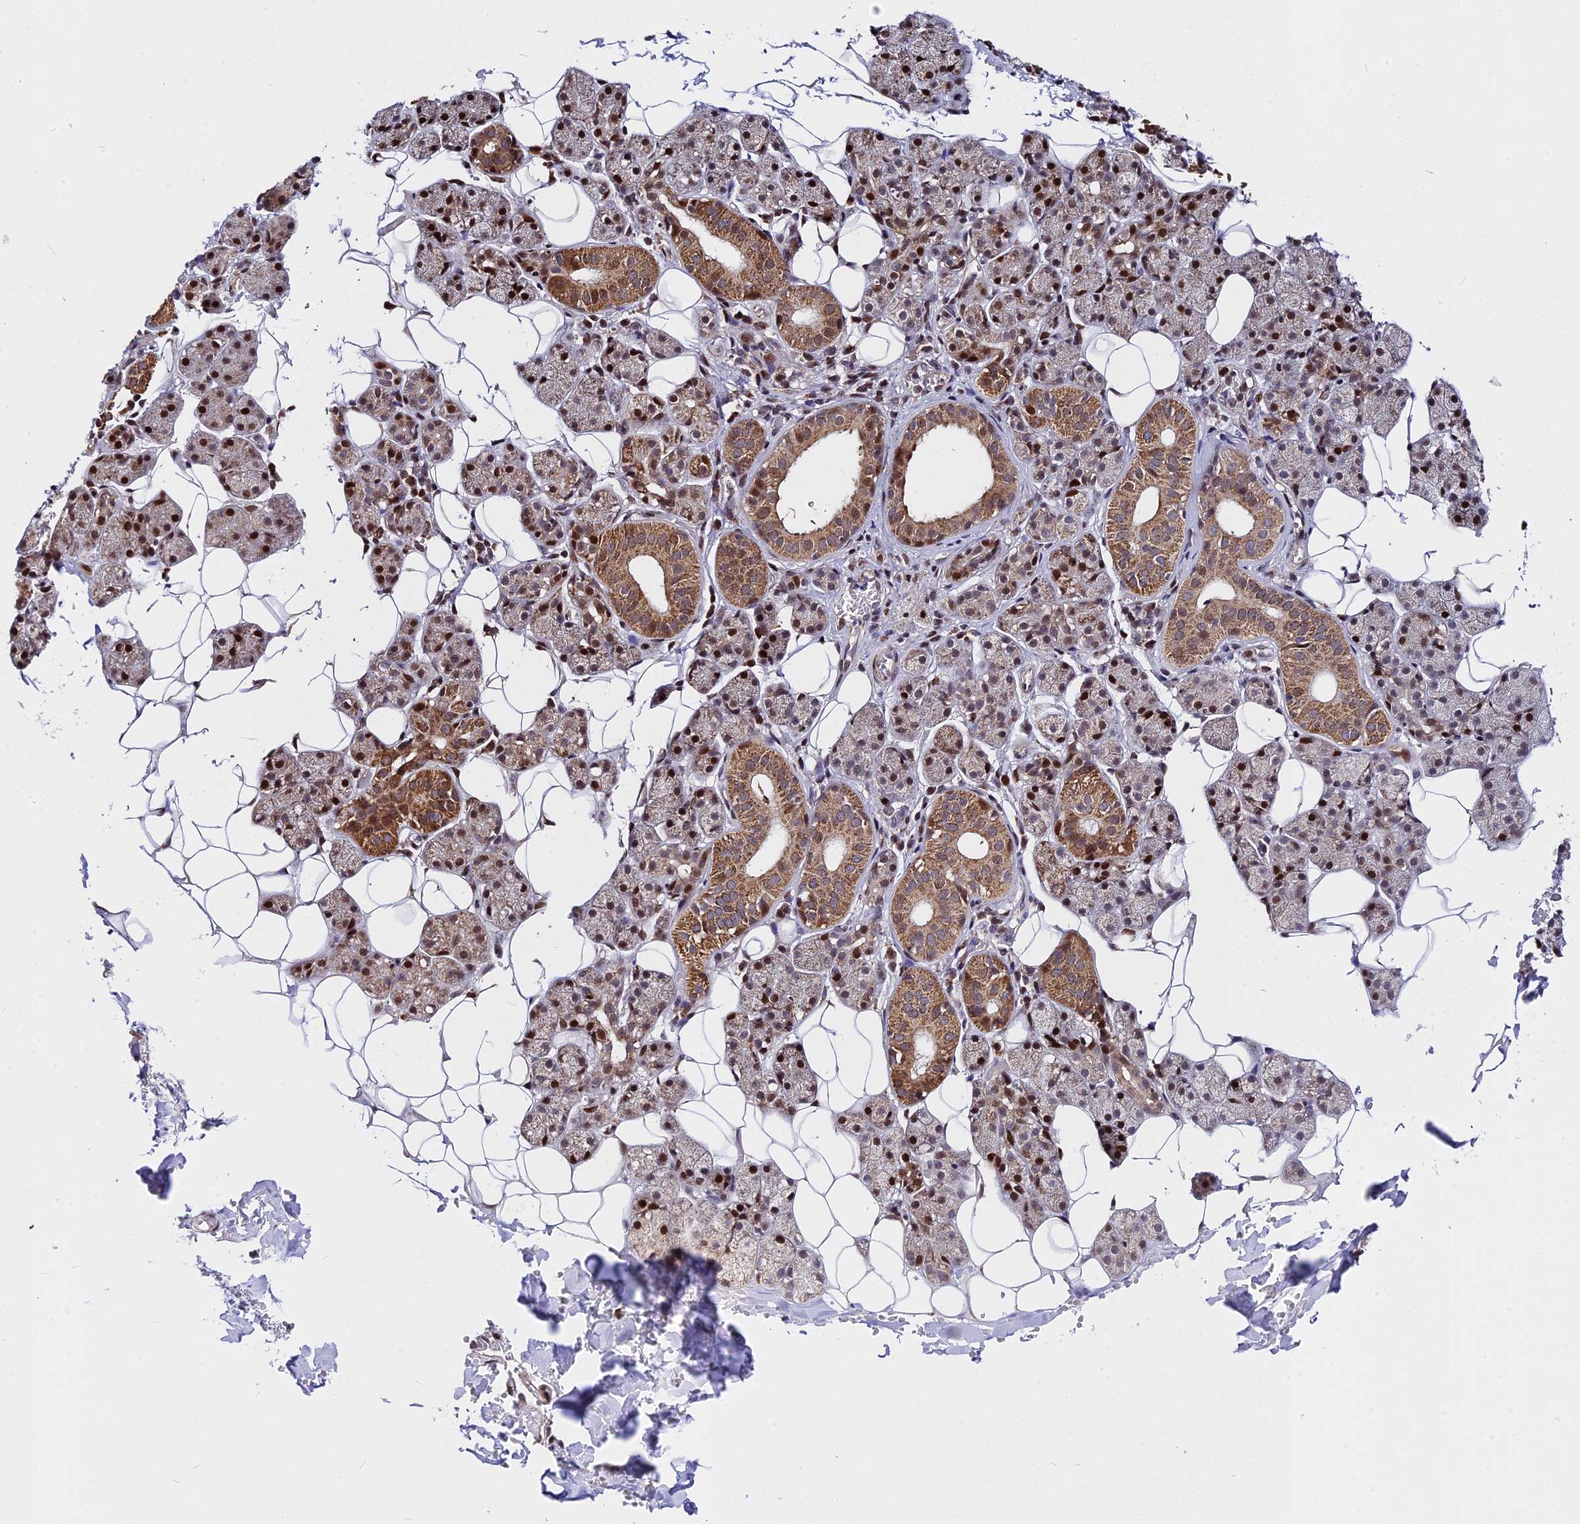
{"staining": {"intensity": "strong", "quantity": "25%-75%", "location": "cytoplasmic/membranous,nuclear"}, "tissue": "salivary gland", "cell_type": "Glandular cells", "image_type": "normal", "snomed": [{"axis": "morphology", "description": "Normal tissue, NOS"}, {"axis": "topography", "description": "Salivary gland"}], "caption": "A high-resolution photomicrograph shows immunohistochemistry (IHC) staining of normal salivary gland, which shows strong cytoplasmic/membranous,nuclear staining in about 25%-75% of glandular cells.", "gene": "FAM174C", "patient": {"sex": "female", "age": 33}}